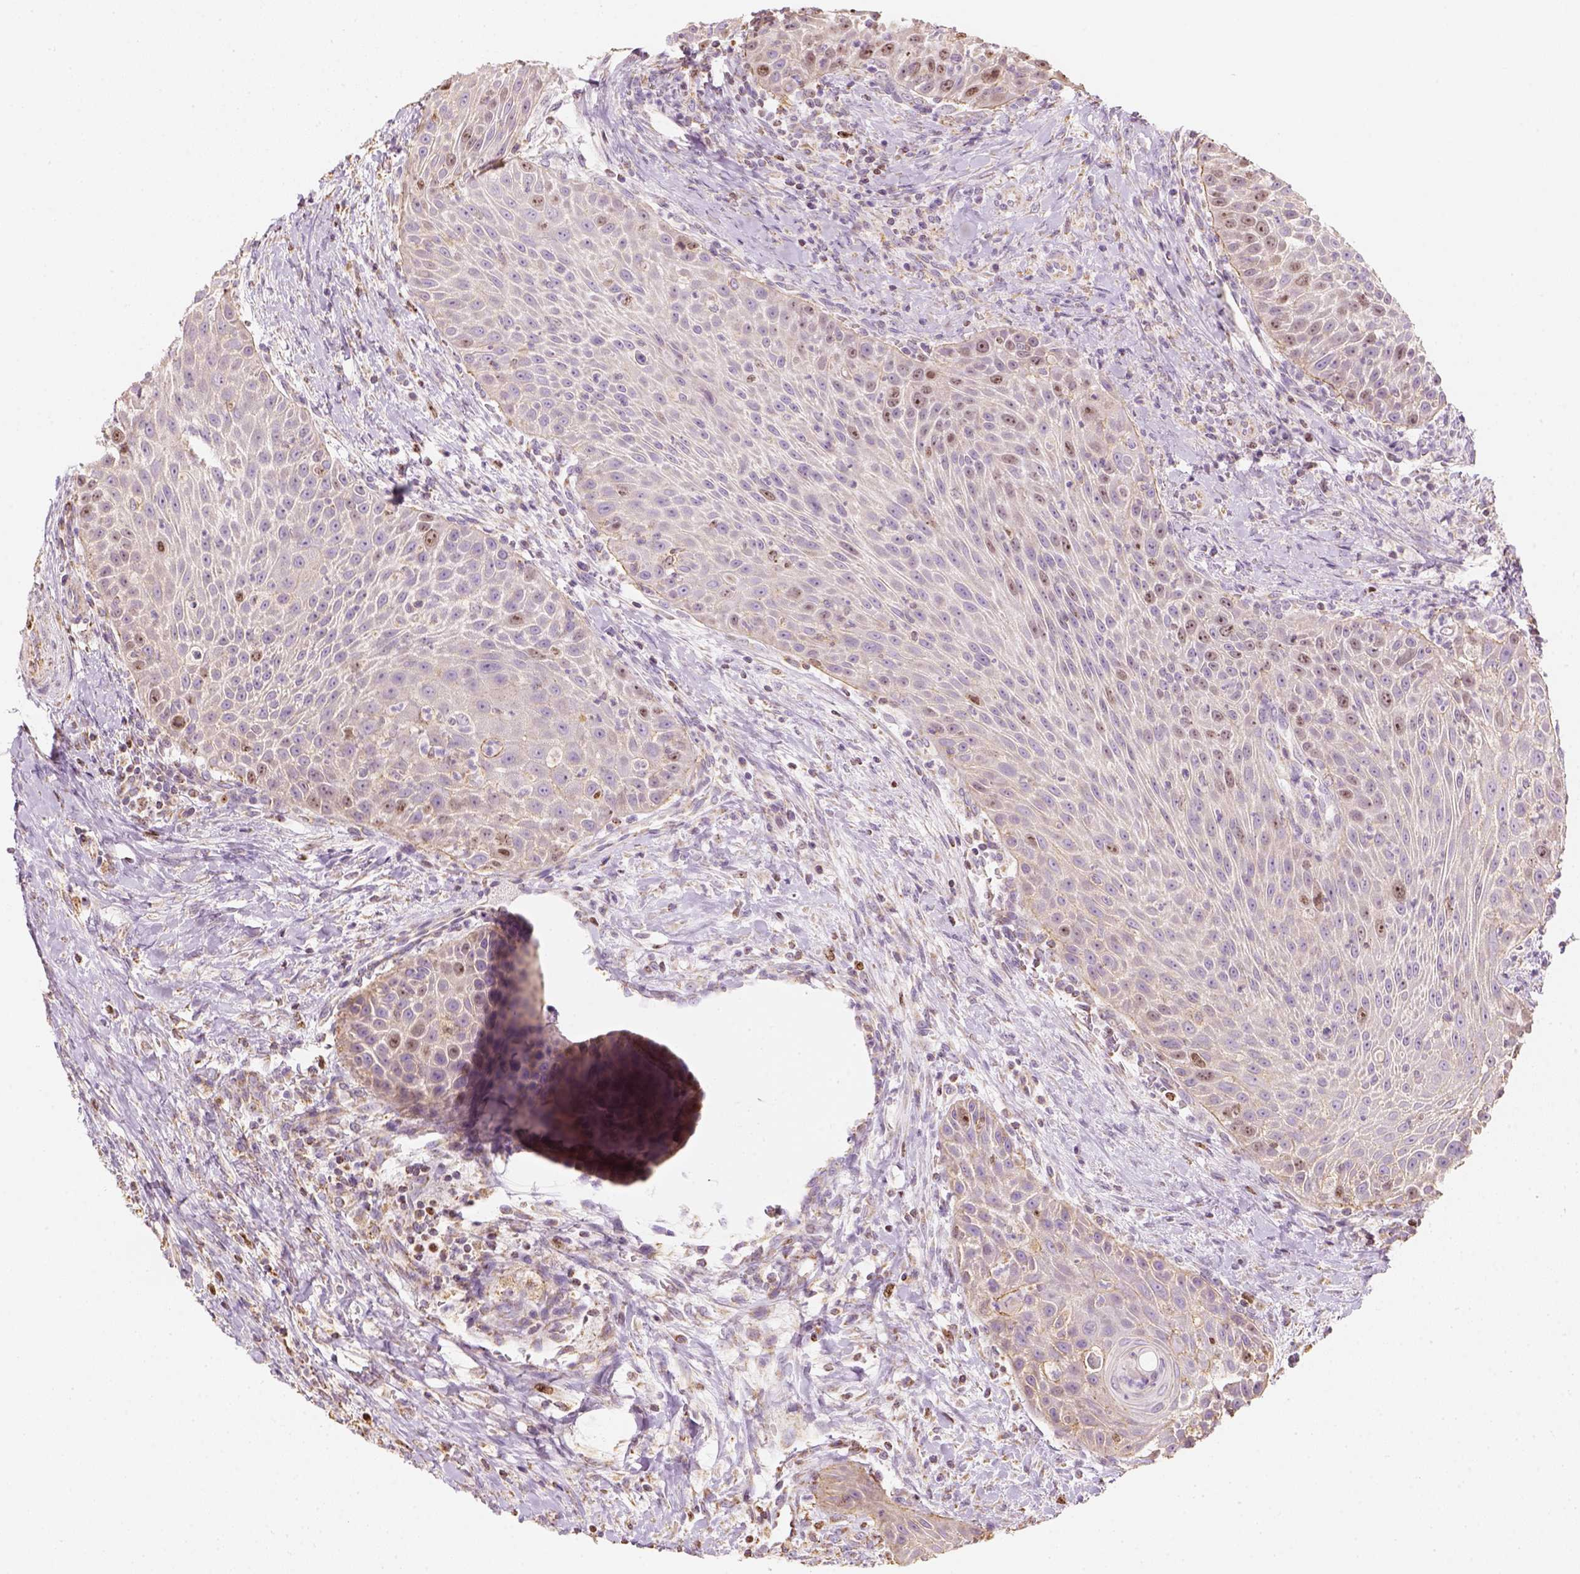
{"staining": {"intensity": "negative", "quantity": "none", "location": "none"}, "tissue": "head and neck cancer", "cell_type": "Tumor cells", "image_type": "cancer", "snomed": [{"axis": "morphology", "description": "Squamous cell carcinoma, NOS"}, {"axis": "topography", "description": "Head-Neck"}], "caption": "Immunohistochemistry photomicrograph of neoplastic tissue: human head and neck cancer stained with DAB (3,3'-diaminobenzidine) displays no significant protein staining in tumor cells.", "gene": "LCA5", "patient": {"sex": "male", "age": 69}}